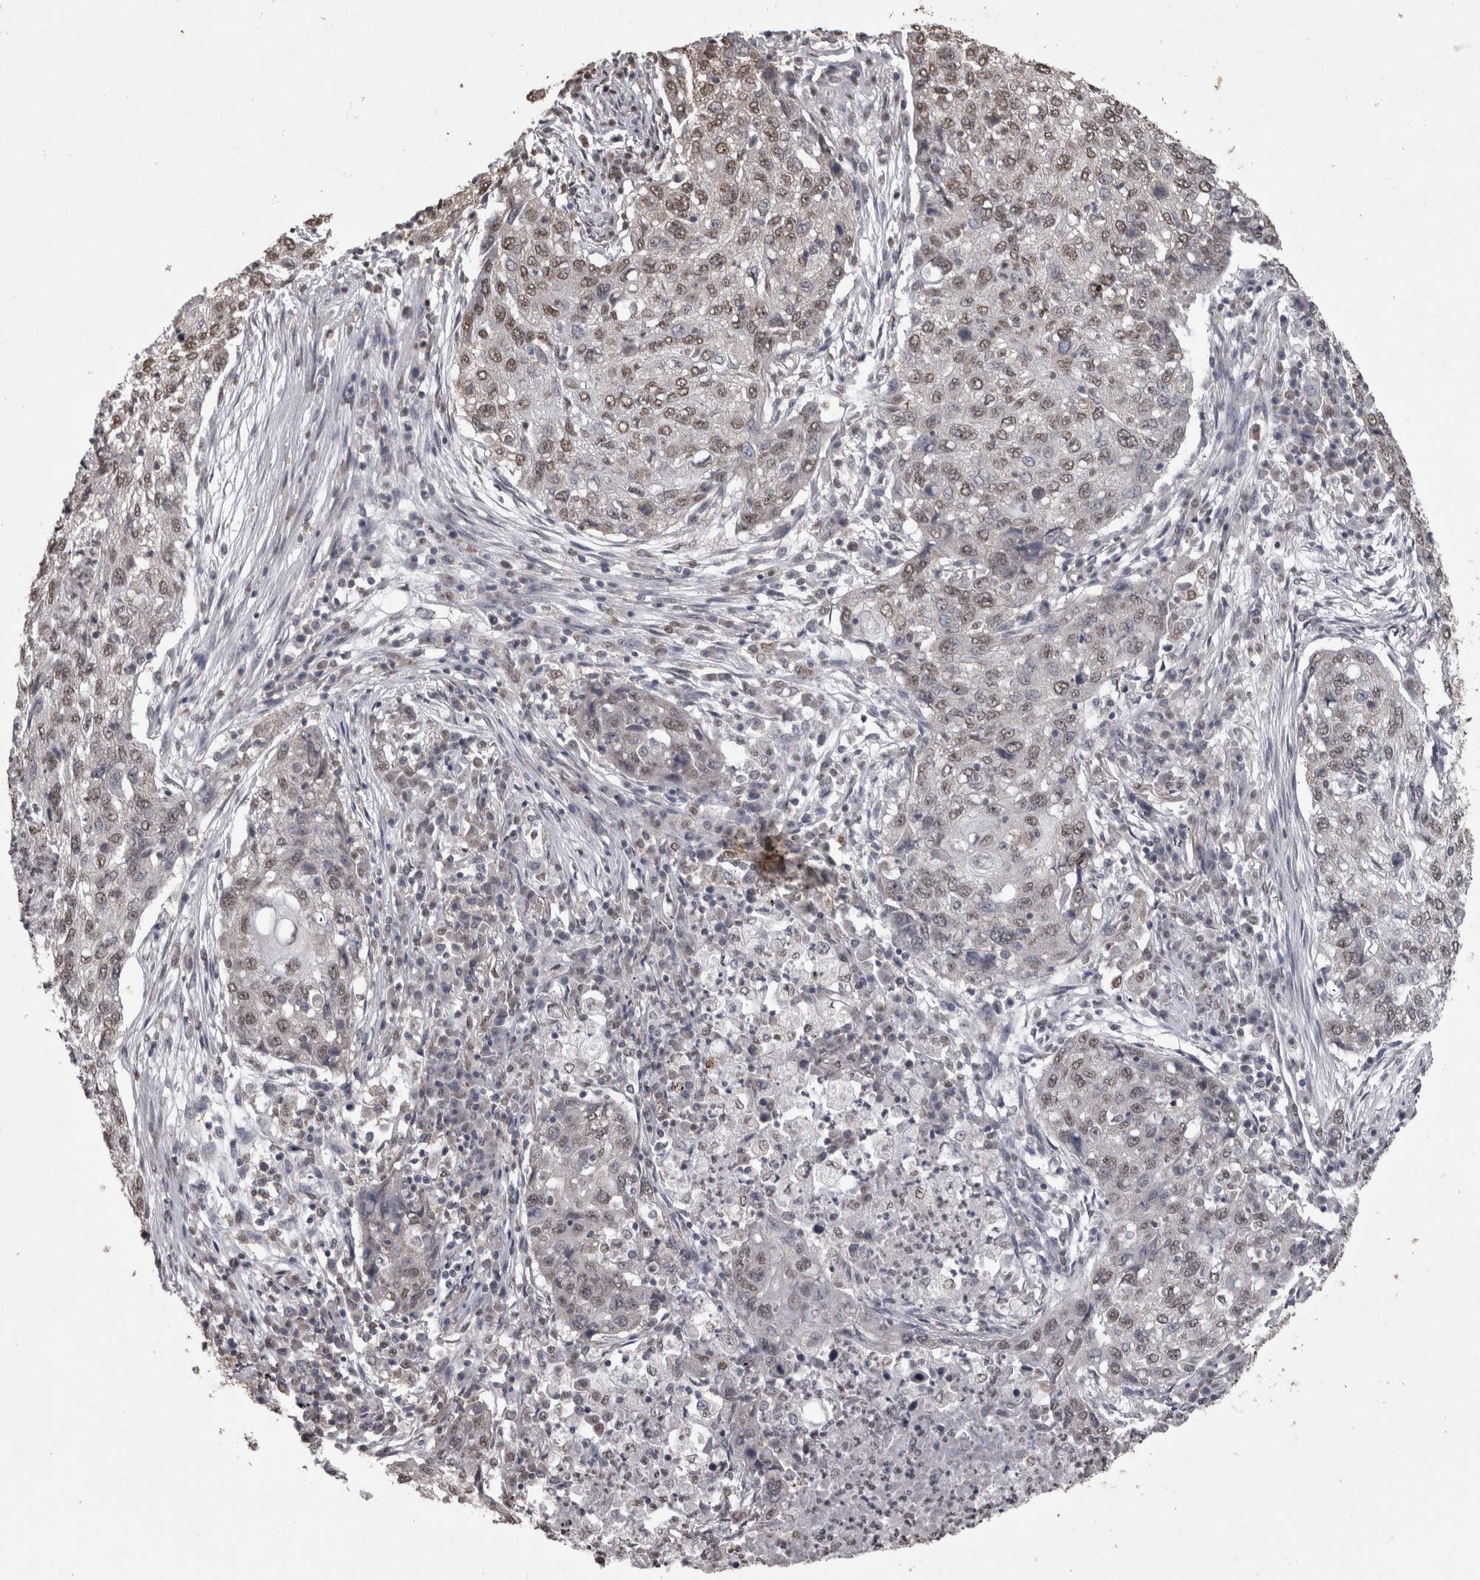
{"staining": {"intensity": "weak", "quantity": ">75%", "location": "nuclear"}, "tissue": "lung cancer", "cell_type": "Tumor cells", "image_type": "cancer", "snomed": [{"axis": "morphology", "description": "Squamous cell carcinoma, NOS"}, {"axis": "topography", "description": "Lung"}], "caption": "Lung squamous cell carcinoma was stained to show a protein in brown. There is low levels of weak nuclear positivity in approximately >75% of tumor cells. (DAB IHC, brown staining for protein, blue staining for nuclei).", "gene": "SMAD7", "patient": {"sex": "female", "age": 63}}